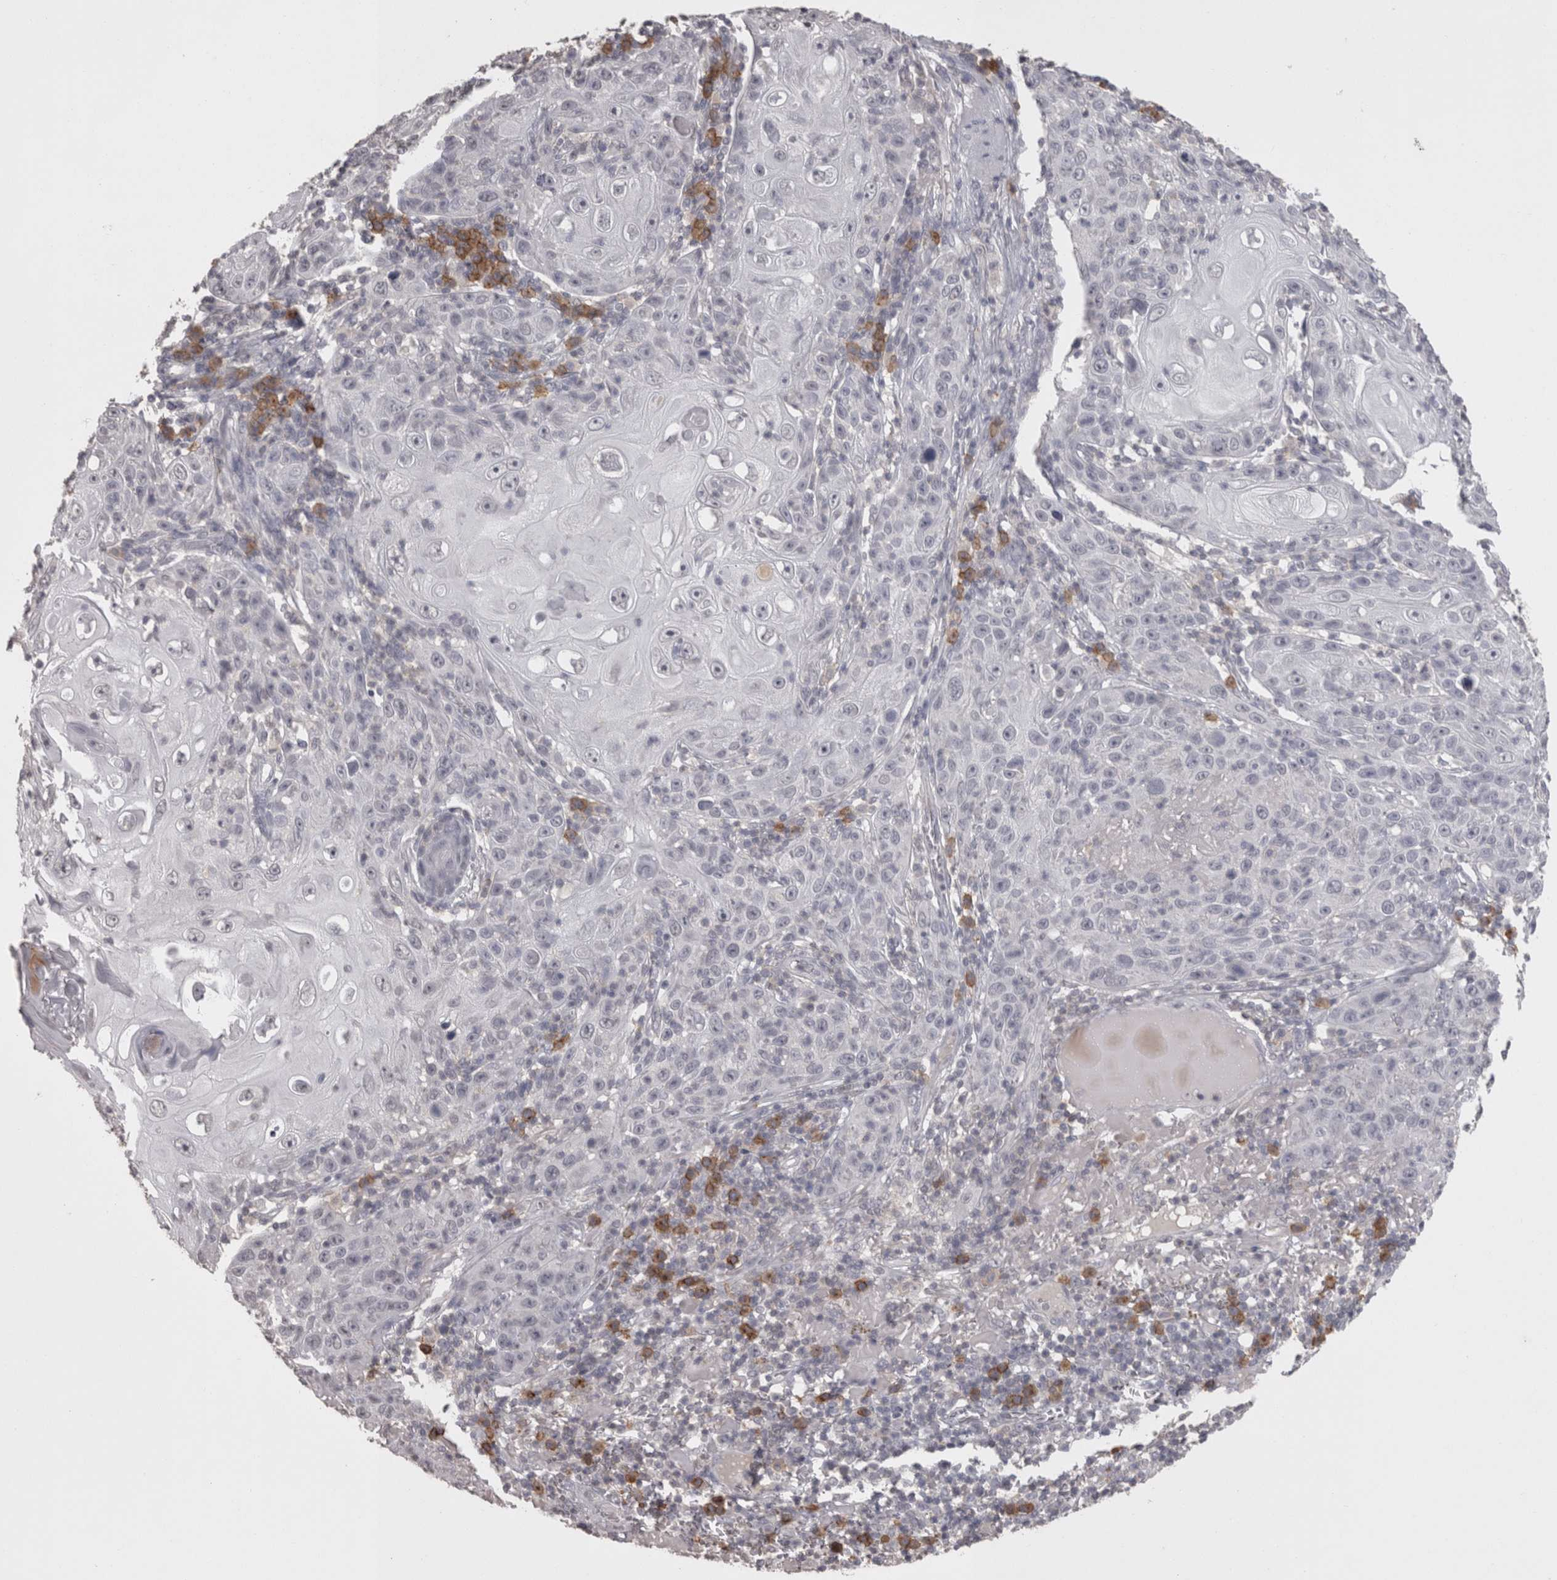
{"staining": {"intensity": "negative", "quantity": "none", "location": "none"}, "tissue": "skin cancer", "cell_type": "Tumor cells", "image_type": "cancer", "snomed": [{"axis": "morphology", "description": "Squamous cell carcinoma, NOS"}, {"axis": "topography", "description": "Skin"}], "caption": "Tumor cells show no significant protein positivity in skin cancer (squamous cell carcinoma). Nuclei are stained in blue.", "gene": "LAX1", "patient": {"sex": "female", "age": 88}}